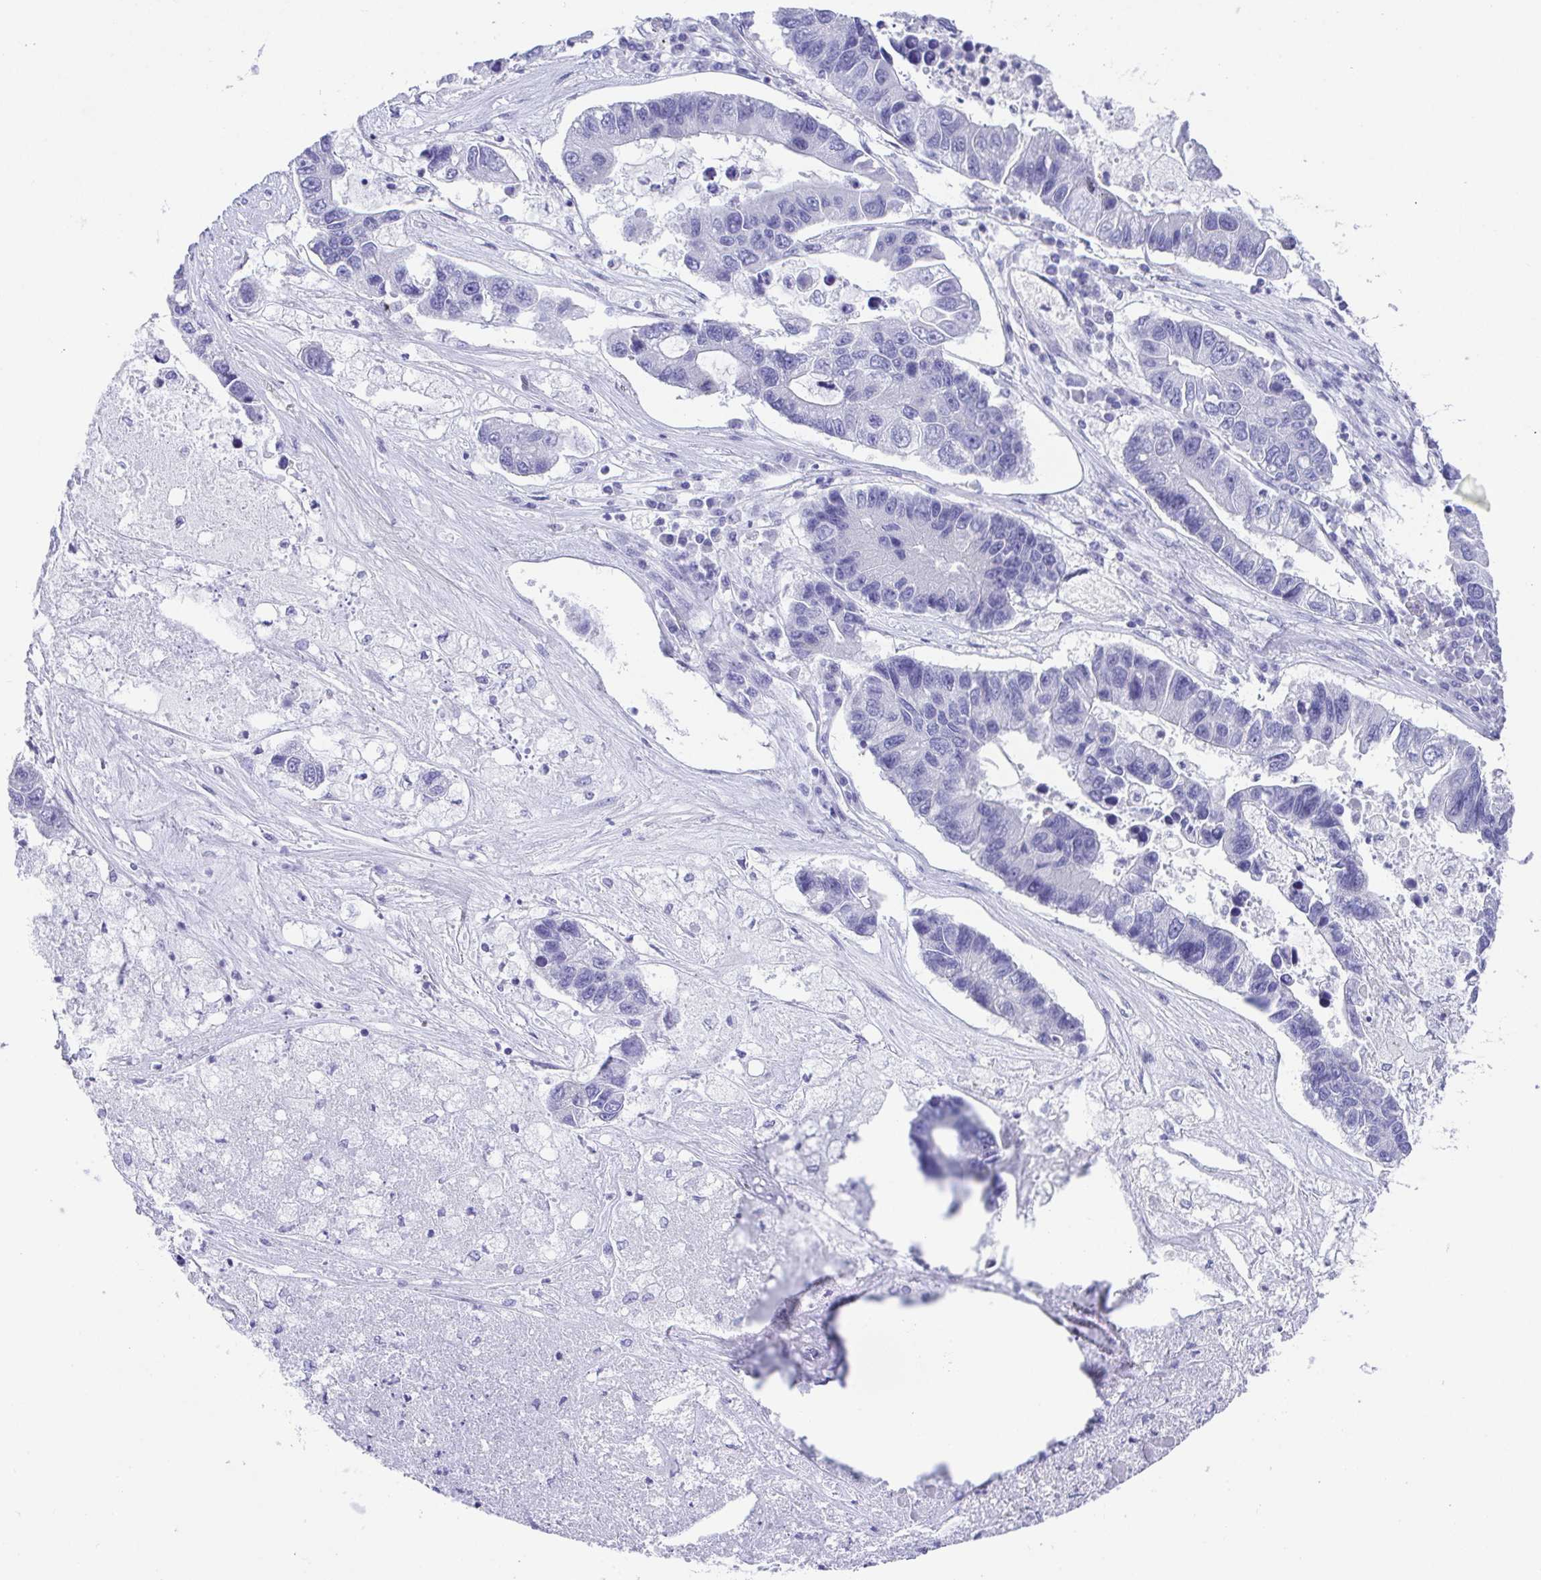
{"staining": {"intensity": "negative", "quantity": "none", "location": "none"}, "tissue": "lung cancer", "cell_type": "Tumor cells", "image_type": "cancer", "snomed": [{"axis": "morphology", "description": "Adenocarcinoma, NOS"}, {"axis": "topography", "description": "Bronchus"}, {"axis": "topography", "description": "Lung"}], "caption": "Immunohistochemistry (IHC) image of lung adenocarcinoma stained for a protein (brown), which shows no expression in tumor cells.", "gene": "LUZP4", "patient": {"sex": "female", "age": 51}}